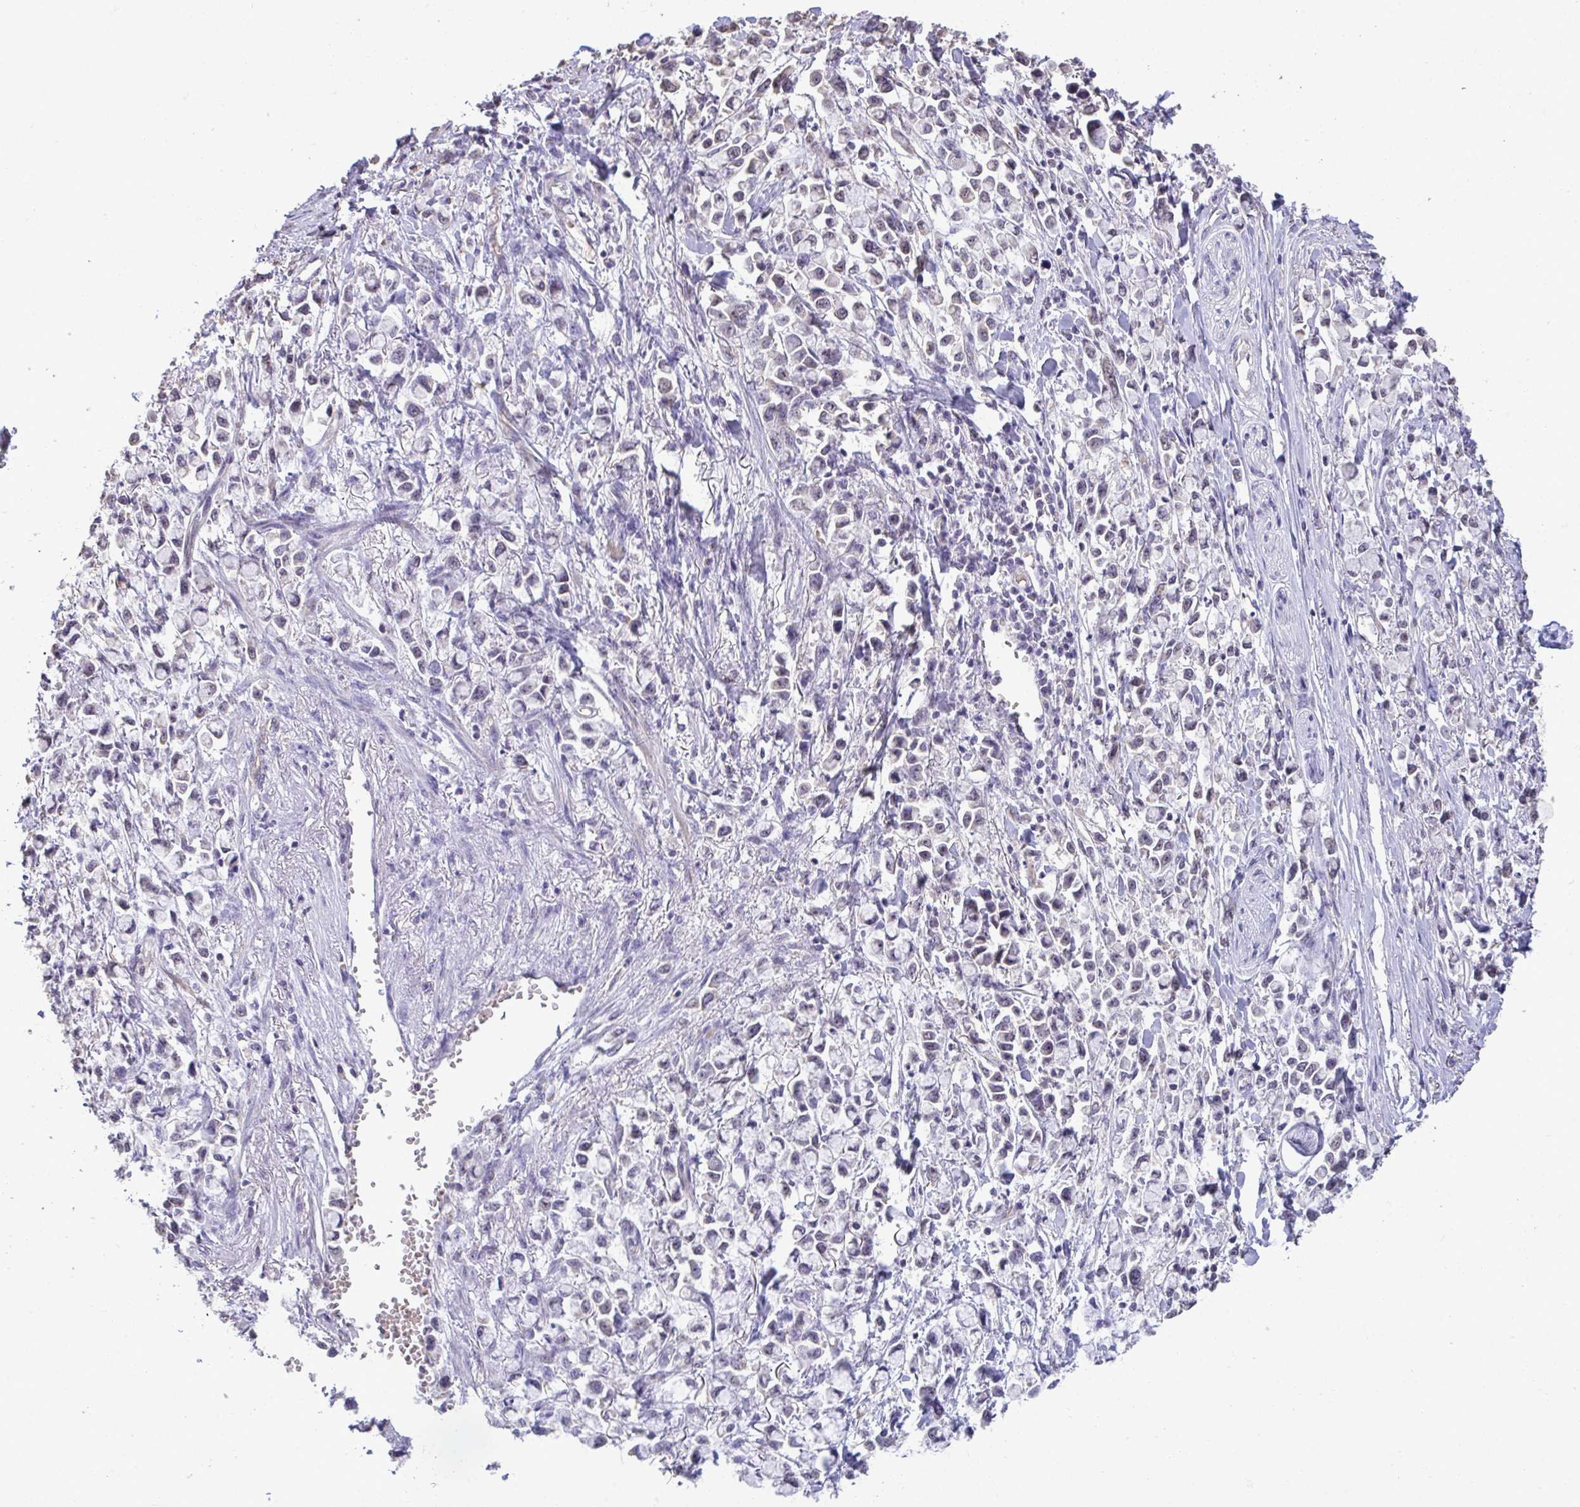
{"staining": {"intensity": "weak", "quantity": "<25%", "location": "nuclear"}, "tissue": "stomach cancer", "cell_type": "Tumor cells", "image_type": "cancer", "snomed": [{"axis": "morphology", "description": "Adenocarcinoma, NOS"}, {"axis": "topography", "description": "Stomach"}], "caption": "Tumor cells are negative for brown protein staining in adenocarcinoma (stomach).", "gene": "SENP3", "patient": {"sex": "female", "age": 81}}